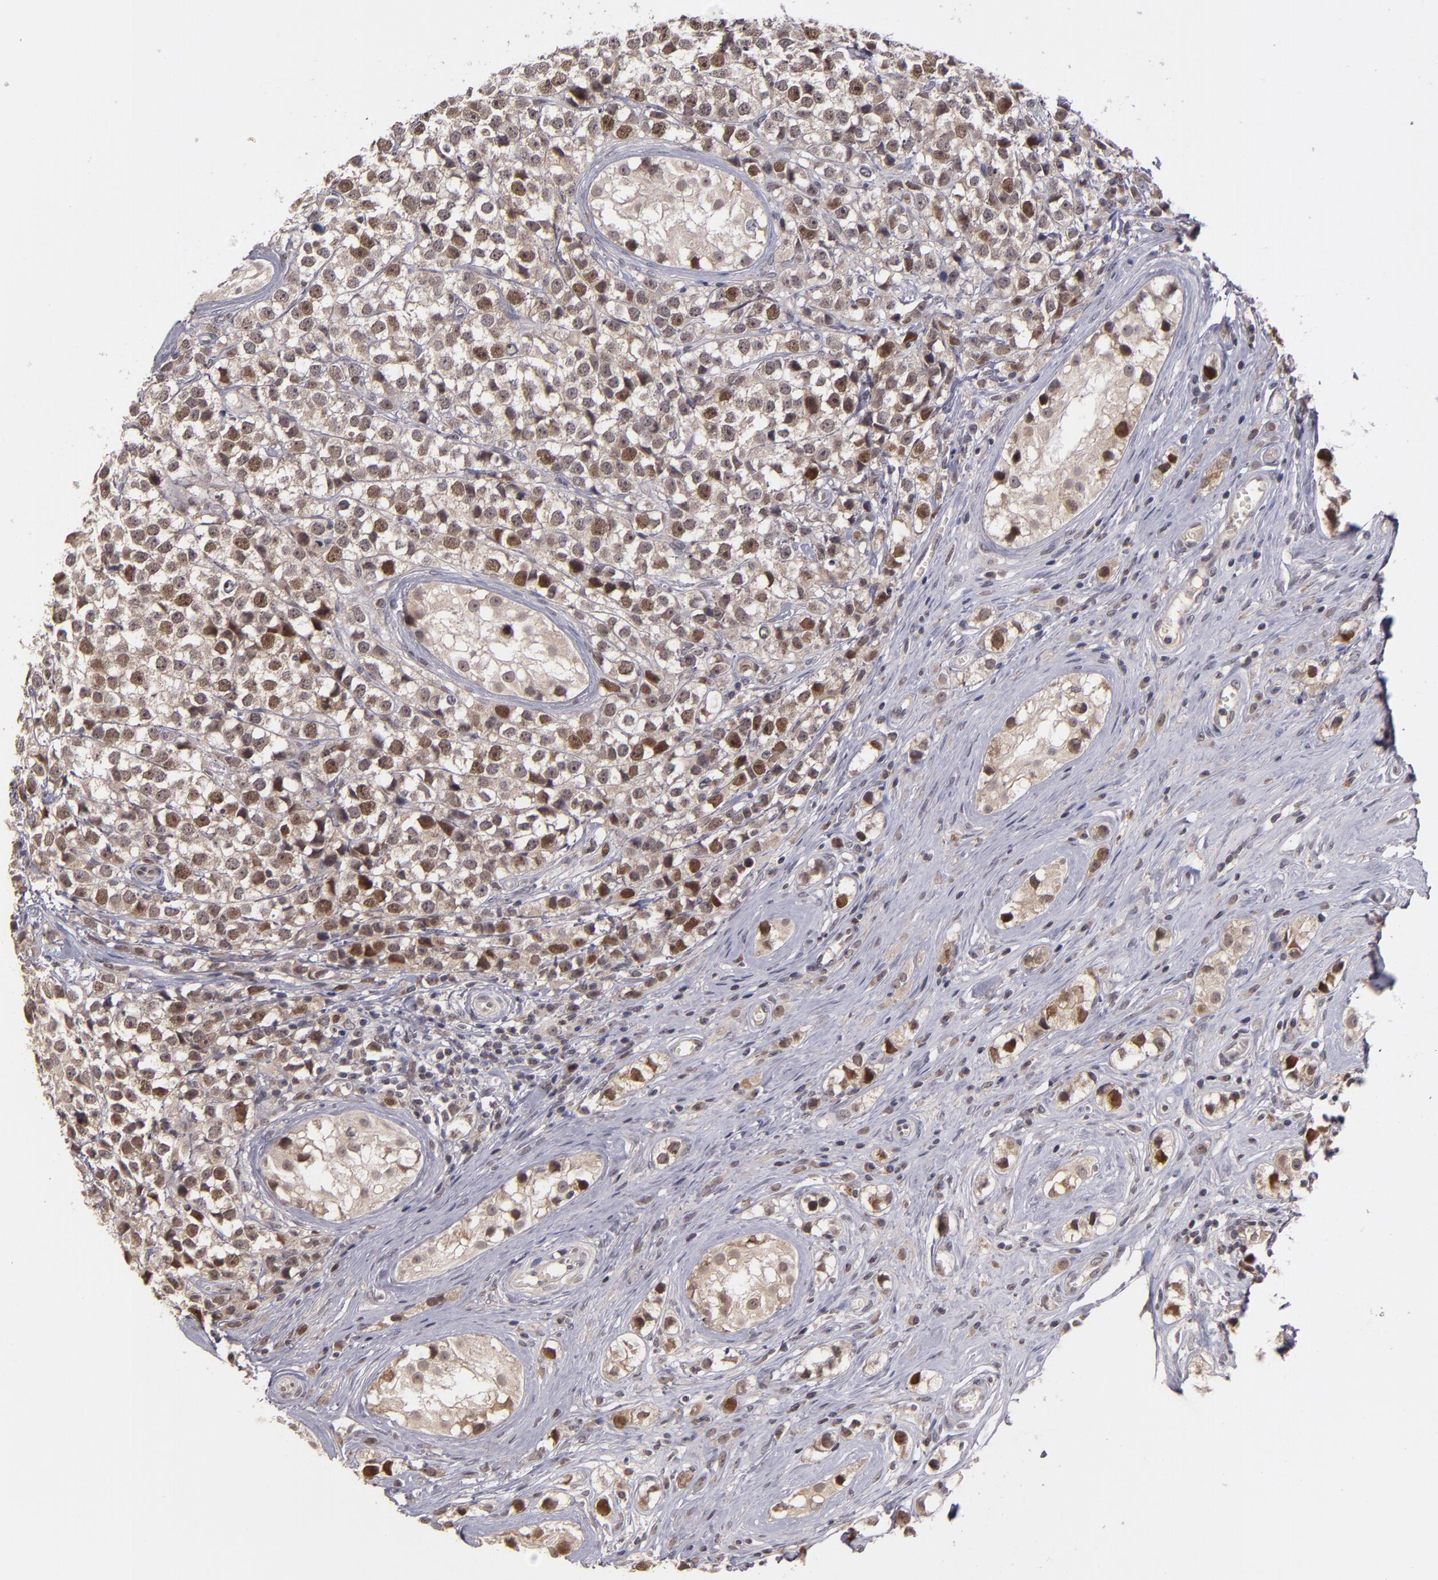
{"staining": {"intensity": "strong", "quantity": "25%-75%", "location": "nuclear"}, "tissue": "testis cancer", "cell_type": "Tumor cells", "image_type": "cancer", "snomed": [{"axis": "morphology", "description": "Seminoma, NOS"}, {"axis": "topography", "description": "Testis"}], "caption": "A high amount of strong nuclear expression is appreciated in approximately 25%-75% of tumor cells in seminoma (testis) tissue. The staining was performed using DAB (3,3'-diaminobenzidine) to visualize the protein expression in brown, while the nuclei were stained in blue with hematoxylin (Magnification: 20x).", "gene": "CDC7", "patient": {"sex": "male", "age": 25}}